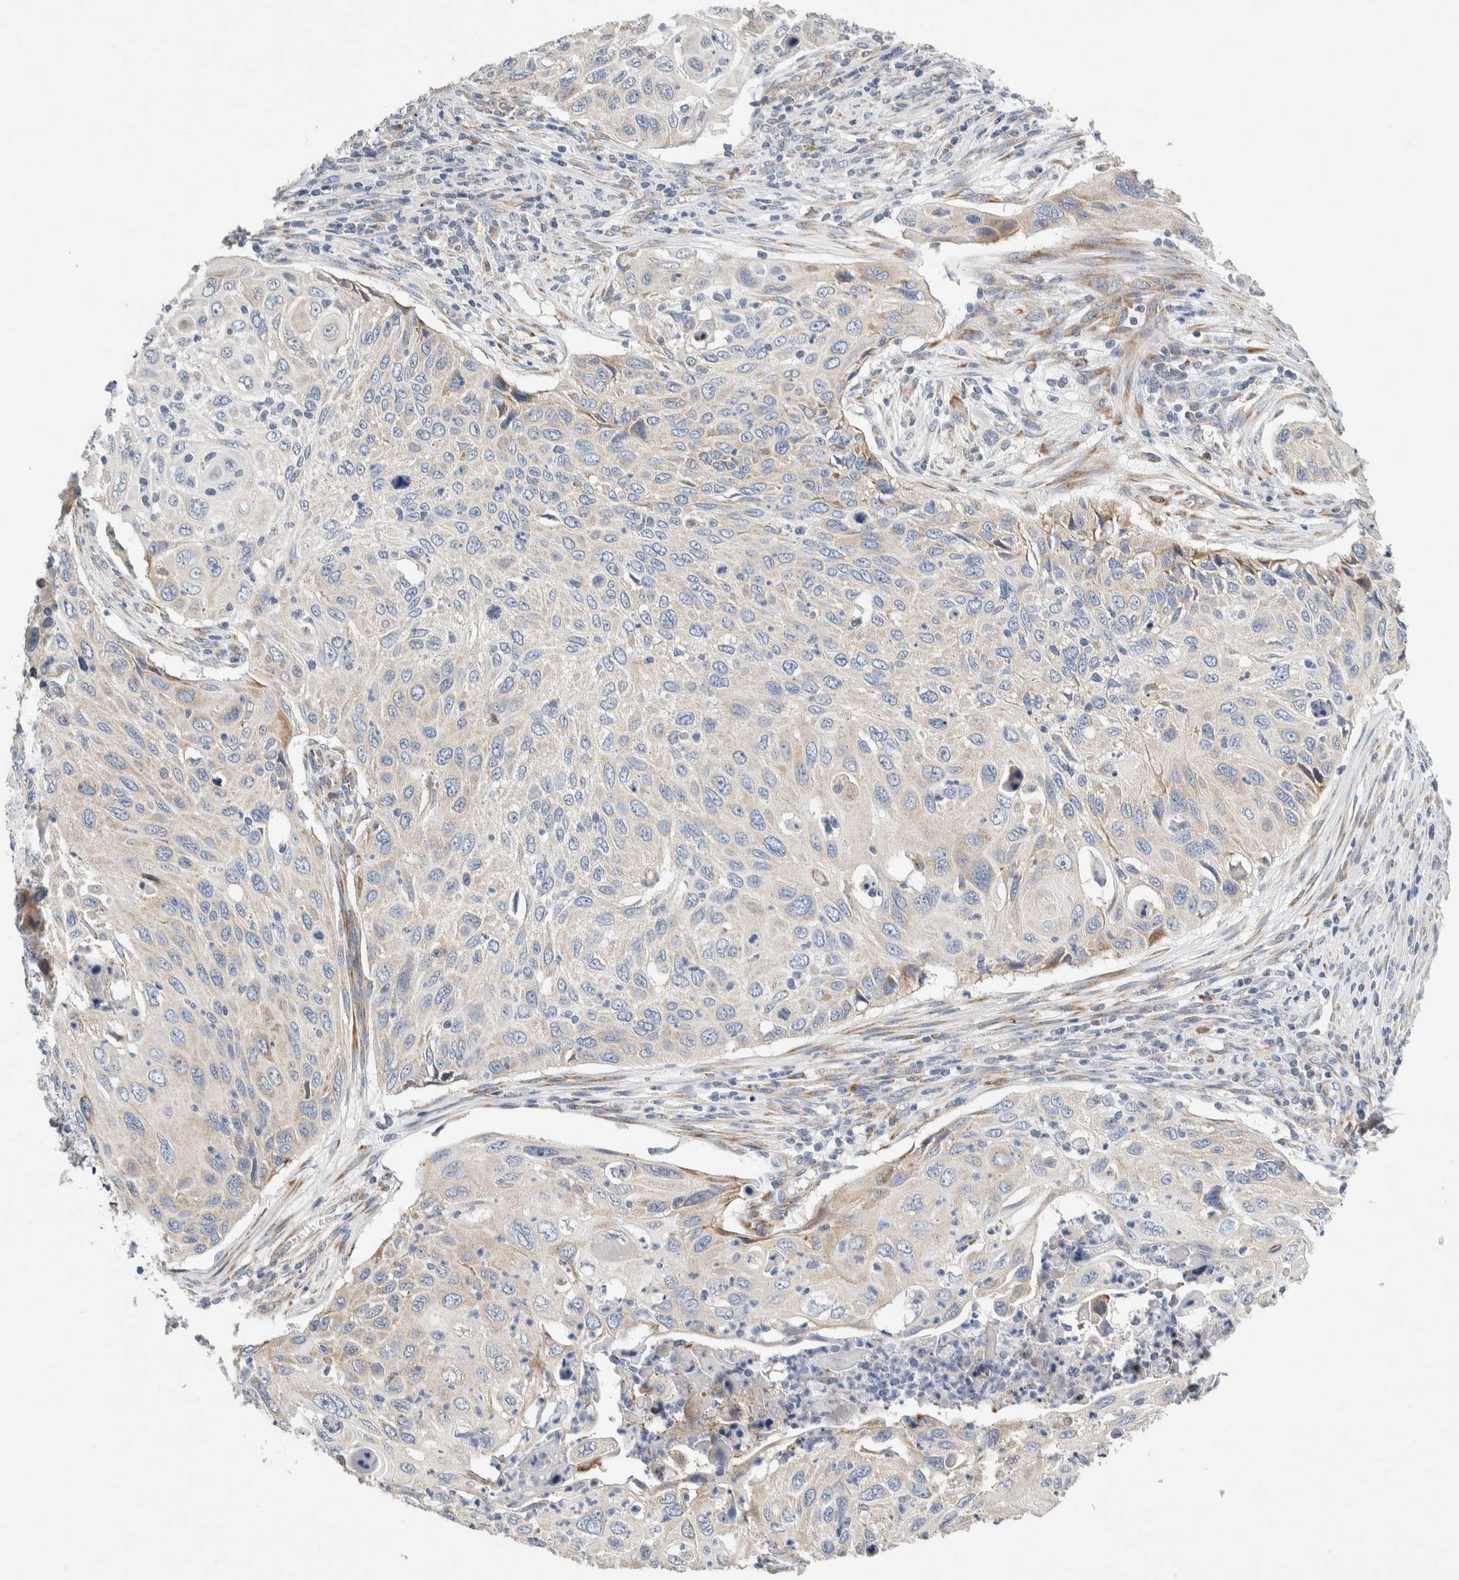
{"staining": {"intensity": "moderate", "quantity": "<25%", "location": "cytoplasmic/membranous"}, "tissue": "cervical cancer", "cell_type": "Tumor cells", "image_type": "cancer", "snomed": [{"axis": "morphology", "description": "Squamous cell carcinoma, NOS"}, {"axis": "topography", "description": "Cervix"}], "caption": "IHC micrograph of neoplastic tissue: human cervical squamous cell carcinoma stained using immunohistochemistry exhibits low levels of moderate protein expression localized specifically in the cytoplasmic/membranous of tumor cells, appearing as a cytoplasmic/membranous brown color.", "gene": "RACK1", "patient": {"sex": "female", "age": 70}}